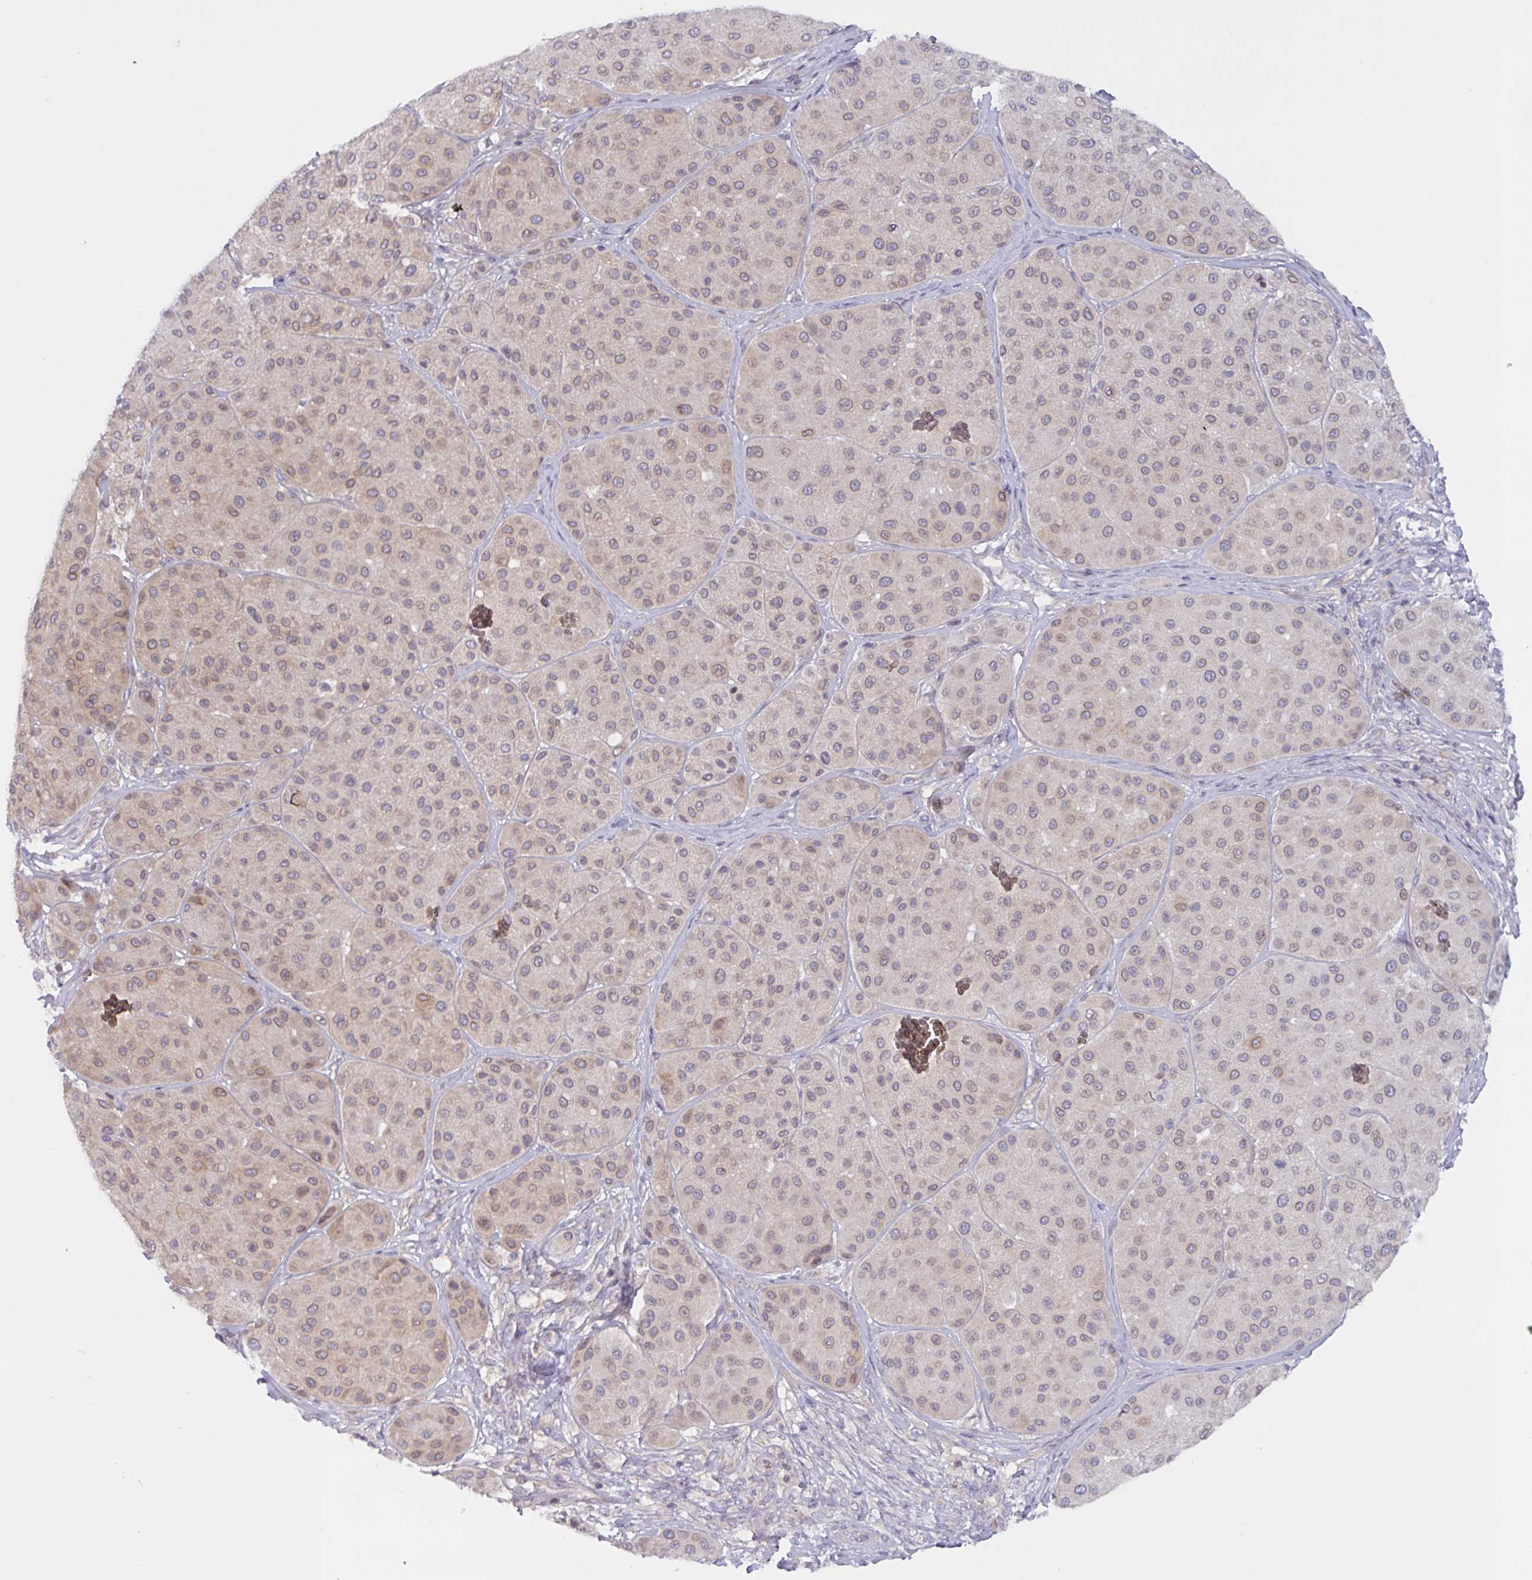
{"staining": {"intensity": "weak", "quantity": "25%-75%", "location": "cytoplasmic/membranous"}, "tissue": "melanoma", "cell_type": "Tumor cells", "image_type": "cancer", "snomed": [{"axis": "morphology", "description": "Malignant melanoma, Metastatic site"}, {"axis": "topography", "description": "Smooth muscle"}], "caption": "Human melanoma stained with a brown dye displays weak cytoplasmic/membranous positive positivity in approximately 25%-75% of tumor cells.", "gene": "TANK", "patient": {"sex": "male", "age": 41}}